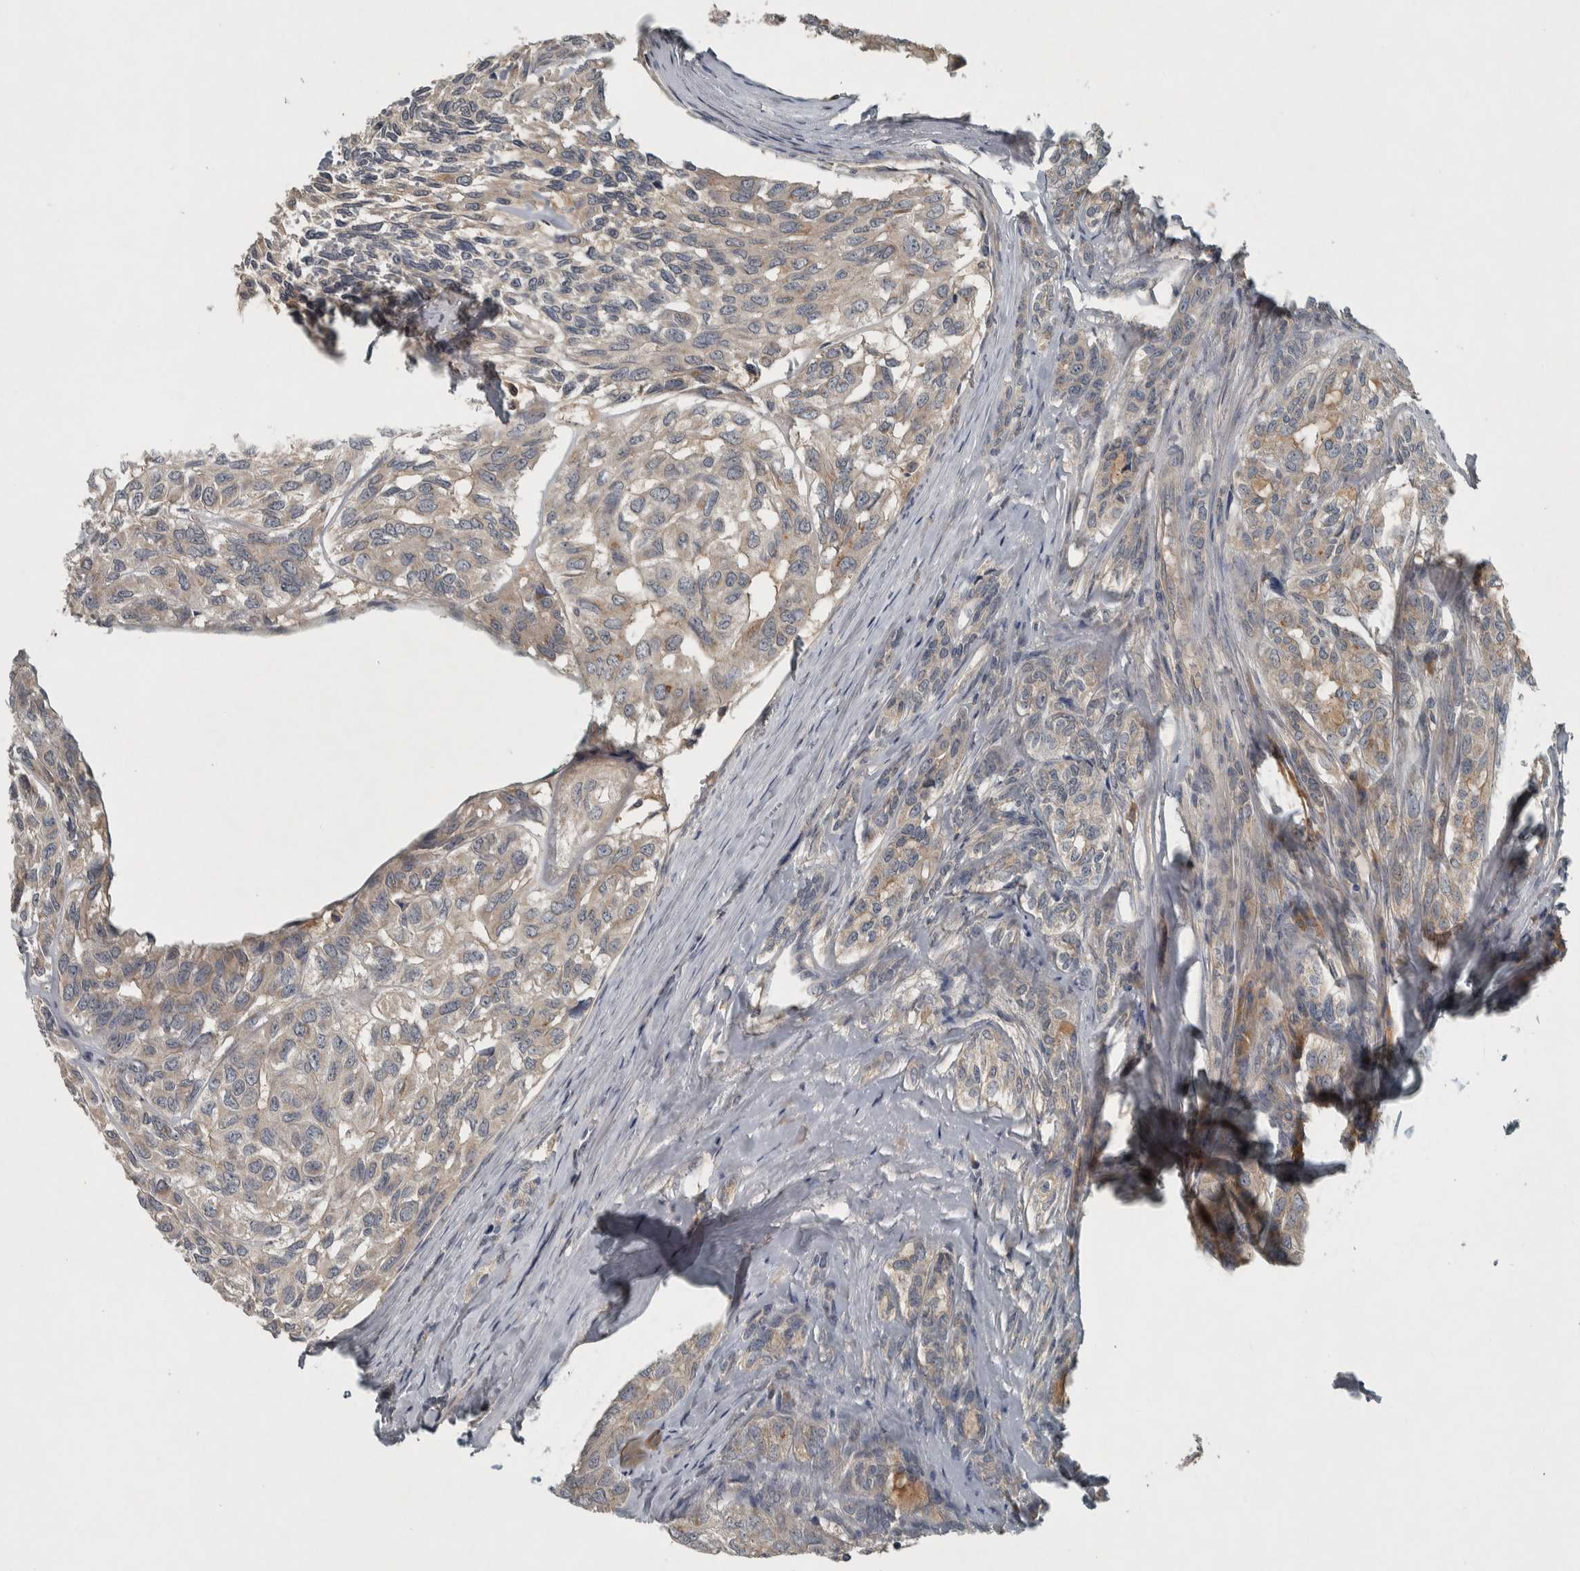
{"staining": {"intensity": "weak", "quantity": "25%-75%", "location": "cytoplasmic/membranous"}, "tissue": "head and neck cancer", "cell_type": "Tumor cells", "image_type": "cancer", "snomed": [{"axis": "morphology", "description": "Adenocarcinoma, NOS"}, {"axis": "topography", "description": "Salivary gland, NOS"}, {"axis": "topography", "description": "Head-Neck"}], "caption": "Head and neck cancer (adenocarcinoma) was stained to show a protein in brown. There is low levels of weak cytoplasmic/membranous staining in approximately 25%-75% of tumor cells.", "gene": "CLCN2", "patient": {"sex": "female", "age": 76}}